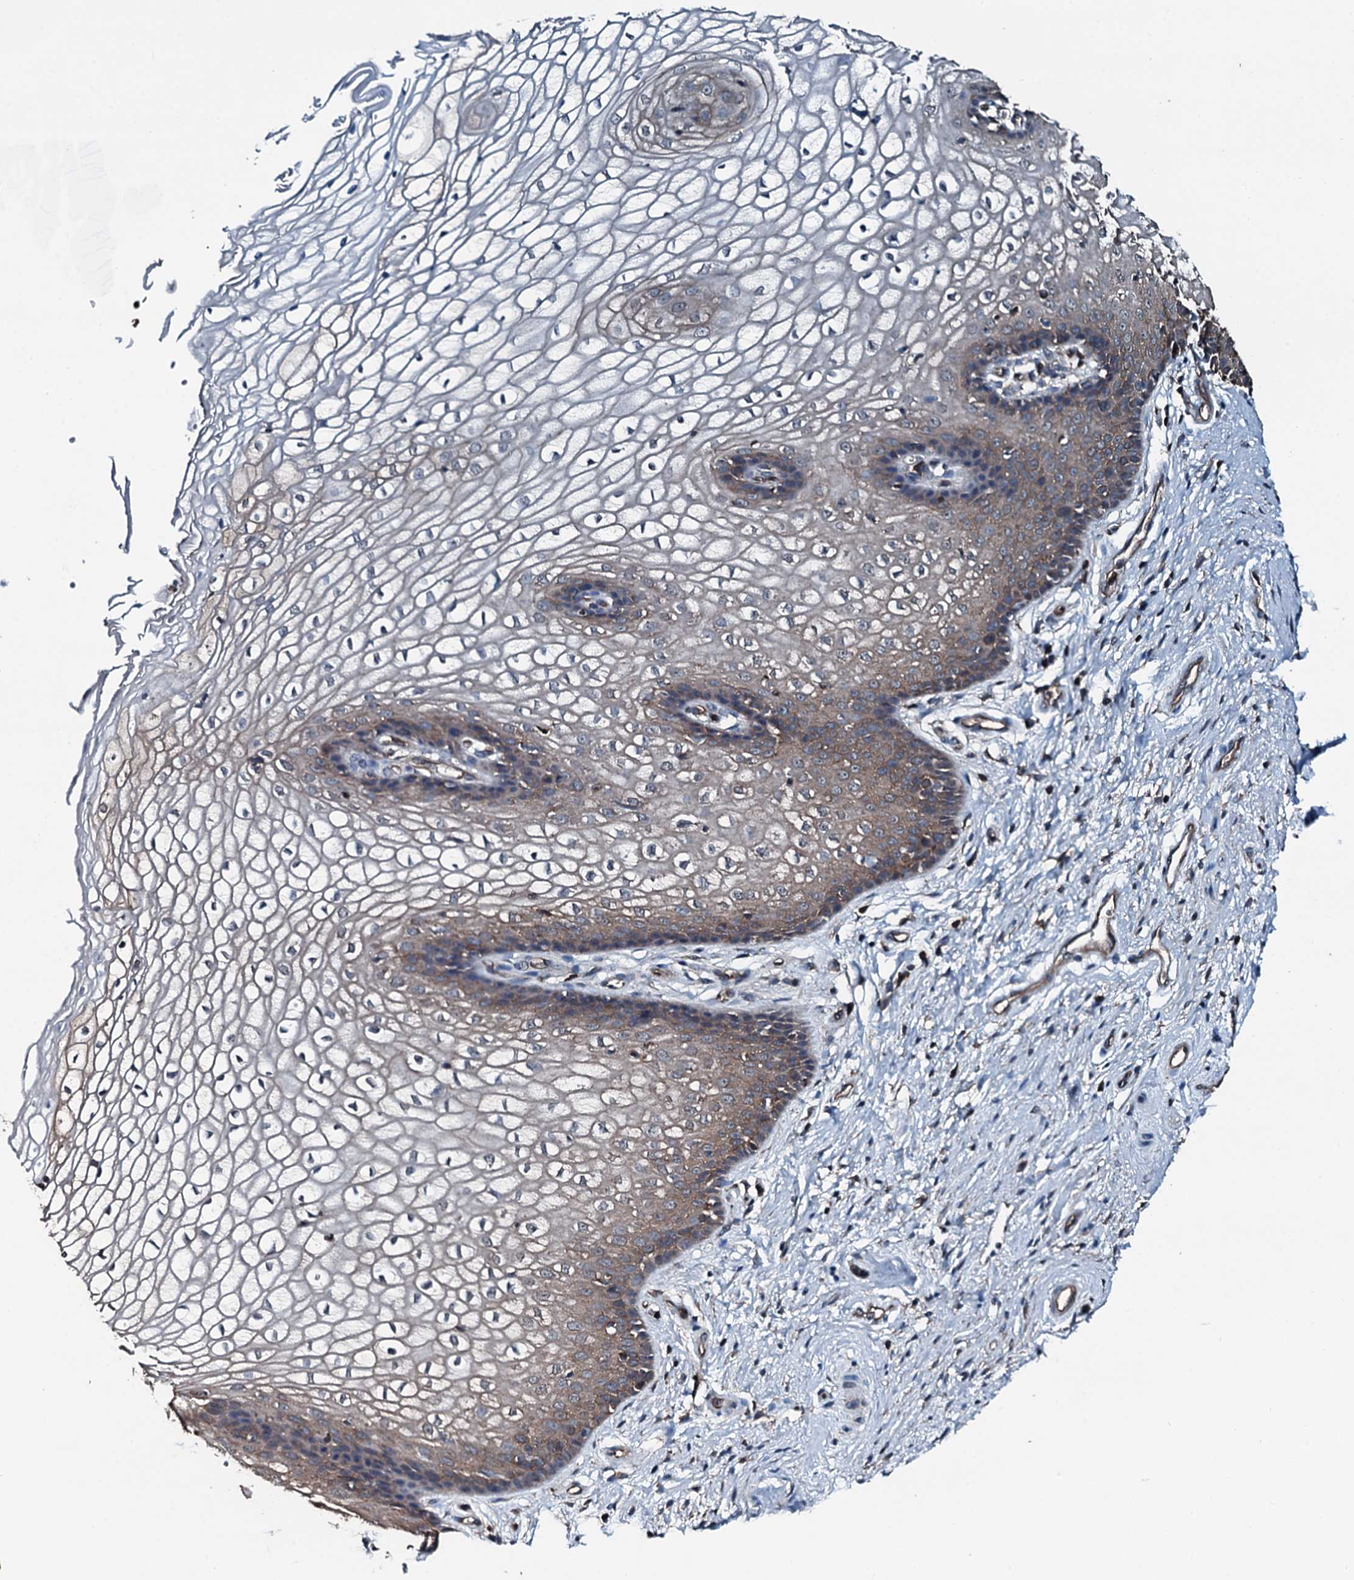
{"staining": {"intensity": "moderate", "quantity": "25%-75%", "location": "cytoplasmic/membranous"}, "tissue": "vagina", "cell_type": "Squamous epithelial cells", "image_type": "normal", "snomed": [{"axis": "morphology", "description": "Normal tissue, NOS"}, {"axis": "topography", "description": "Vagina"}], "caption": "IHC (DAB) staining of unremarkable human vagina exhibits moderate cytoplasmic/membranous protein positivity in approximately 25%-75% of squamous epithelial cells.", "gene": "SLC25A38", "patient": {"sex": "female", "age": 34}}